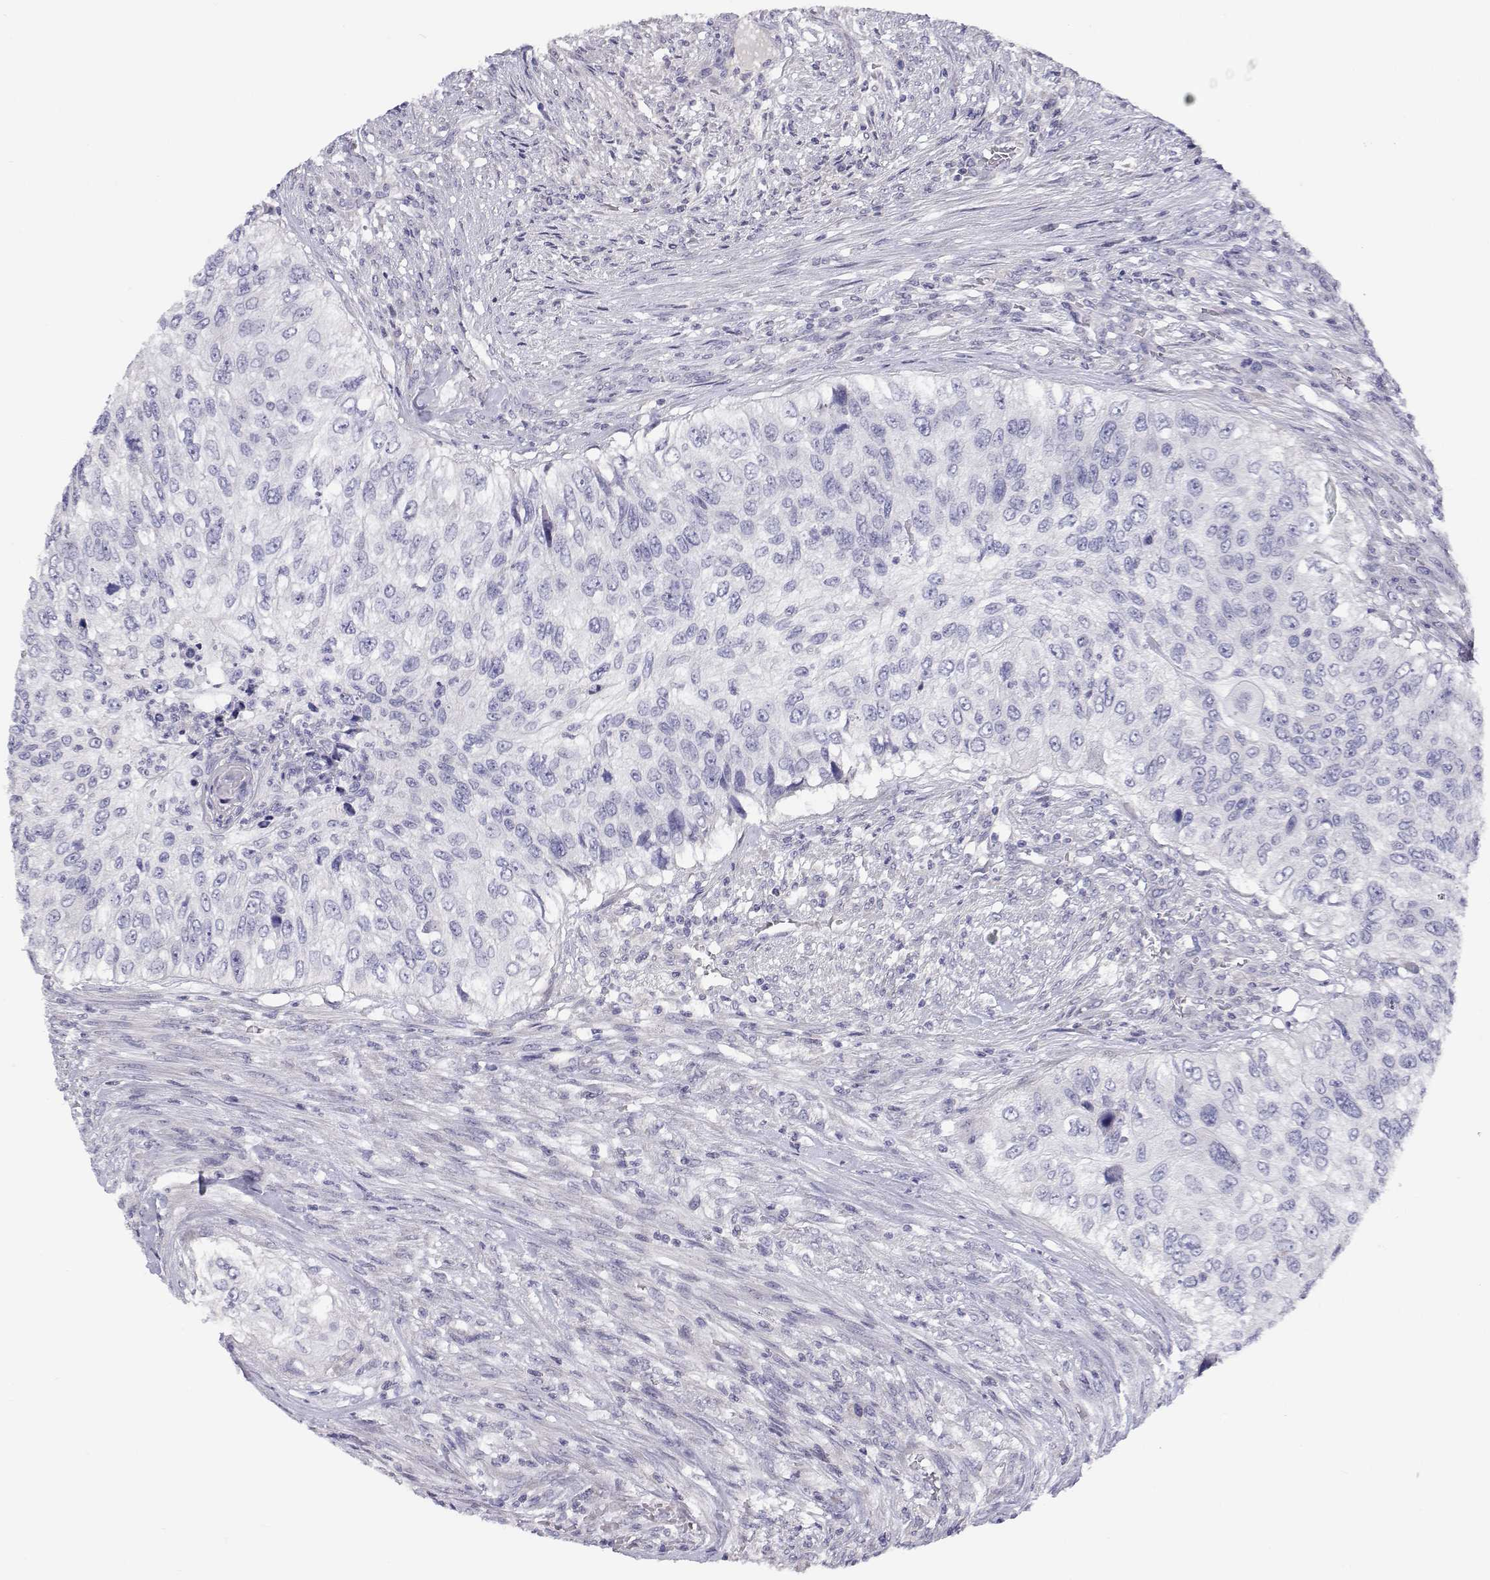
{"staining": {"intensity": "negative", "quantity": "none", "location": "none"}, "tissue": "urothelial cancer", "cell_type": "Tumor cells", "image_type": "cancer", "snomed": [{"axis": "morphology", "description": "Urothelial carcinoma, High grade"}, {"axis": "topography", "description": "Urinary bladder"}], "caption": "The micrograph exhibits no staining of tumor cells in urothelial cancer. The staining was performed using DAB to visualize the protein expression in brown, while the nuclei were stained in blue with hematoxylin (Magnification: 20x).", "gene": "ANKRD65", "patient": {"sex": "female", "age": 60}}